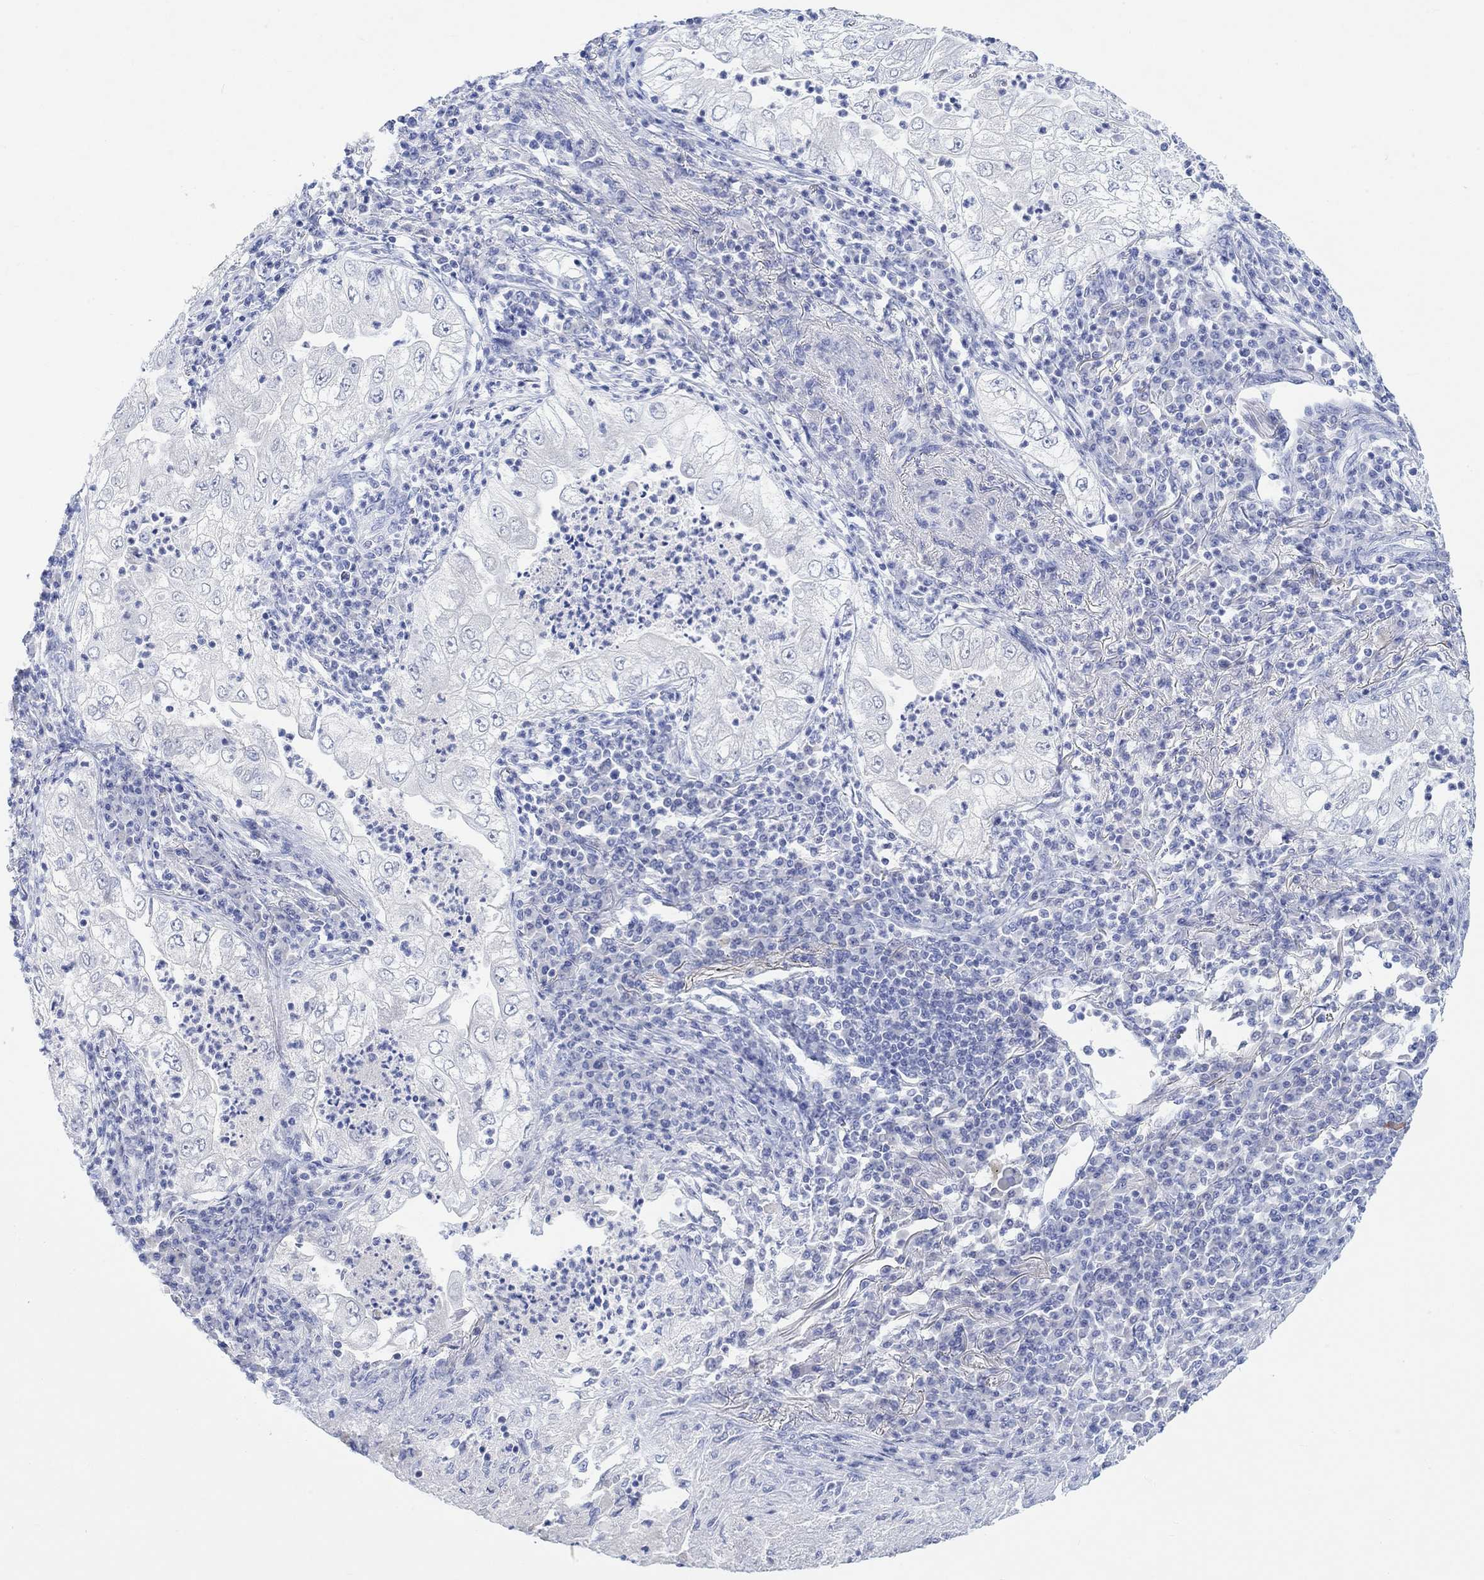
{"staining": {"intensity": "negative", "quantity": "none", "location": "none"}, "tissue": "lung cancer", "cell_type": "Tumor cells", "image_type": "cancer", "snomed": [{"axis": "morphology", "description": "Adenocarcinoma, NOS"}, {"axis": "topography", "description": "Lung"}], "caption": "Tumor cells are negative for brown protein staining in adenocarcinoma (lung).", "gene": "CALCA", "patient": {"sex": "female", "age": 73}}